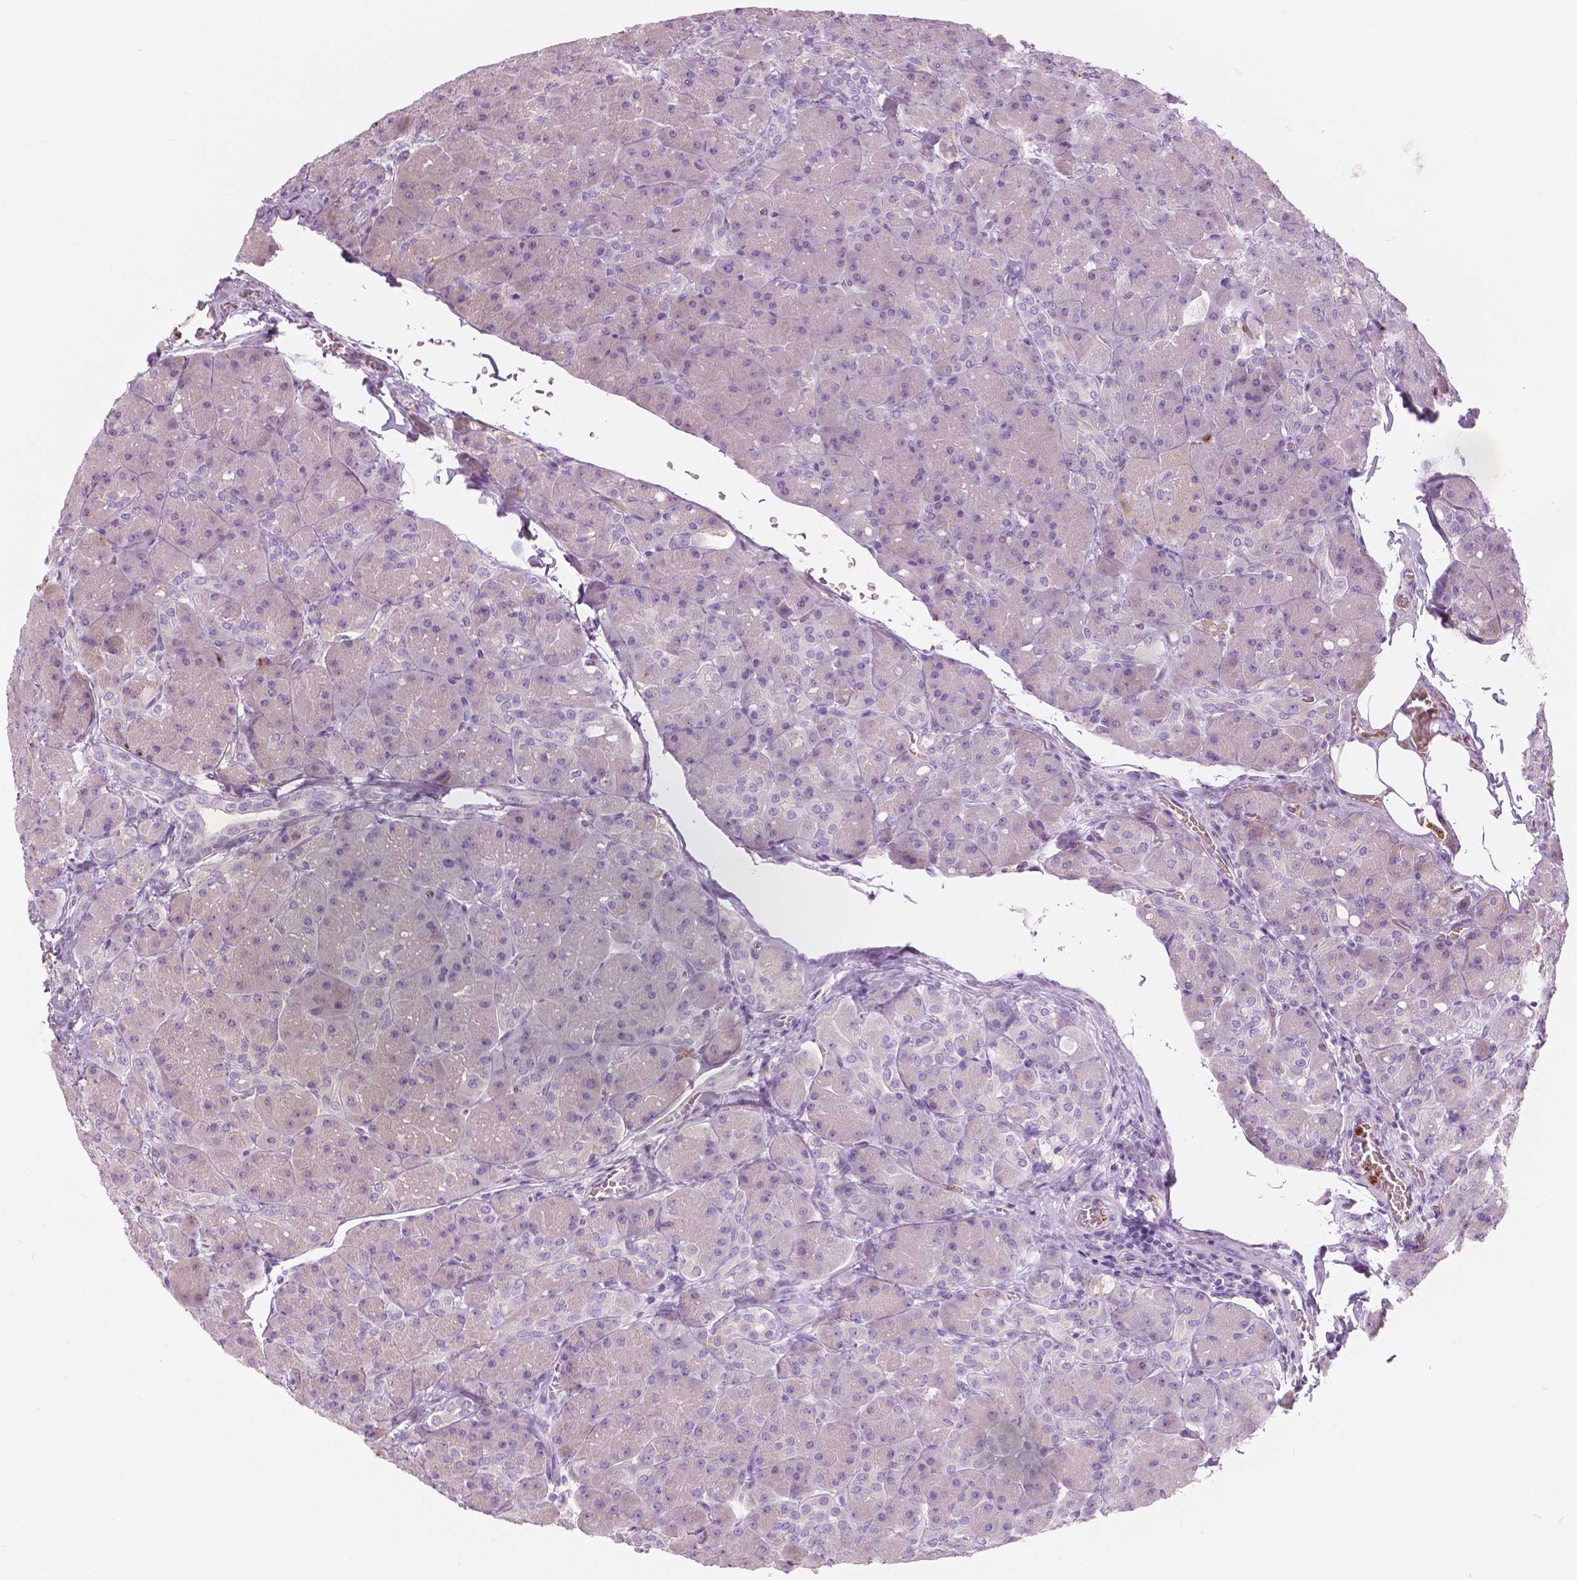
{"staining": {"intensity": "negative", "quantity": "none", "location": "none"}, "tissue": "pancreas", "cell_type": "Exocrine glandular cells", "image_type": "normal", "snomed": [{"axis": "morphology", "description": "Normal tissue, NOS"}, {"axis": "topography", "description": "Pancreas"}], "caption": "This is an immunohistochemistry (IHC) histopathology image of benign pancreas. There is no staining in exocrine glandular cells.", "gene": "CXCR2", "patient": {"sex": "male", "age": 55}}